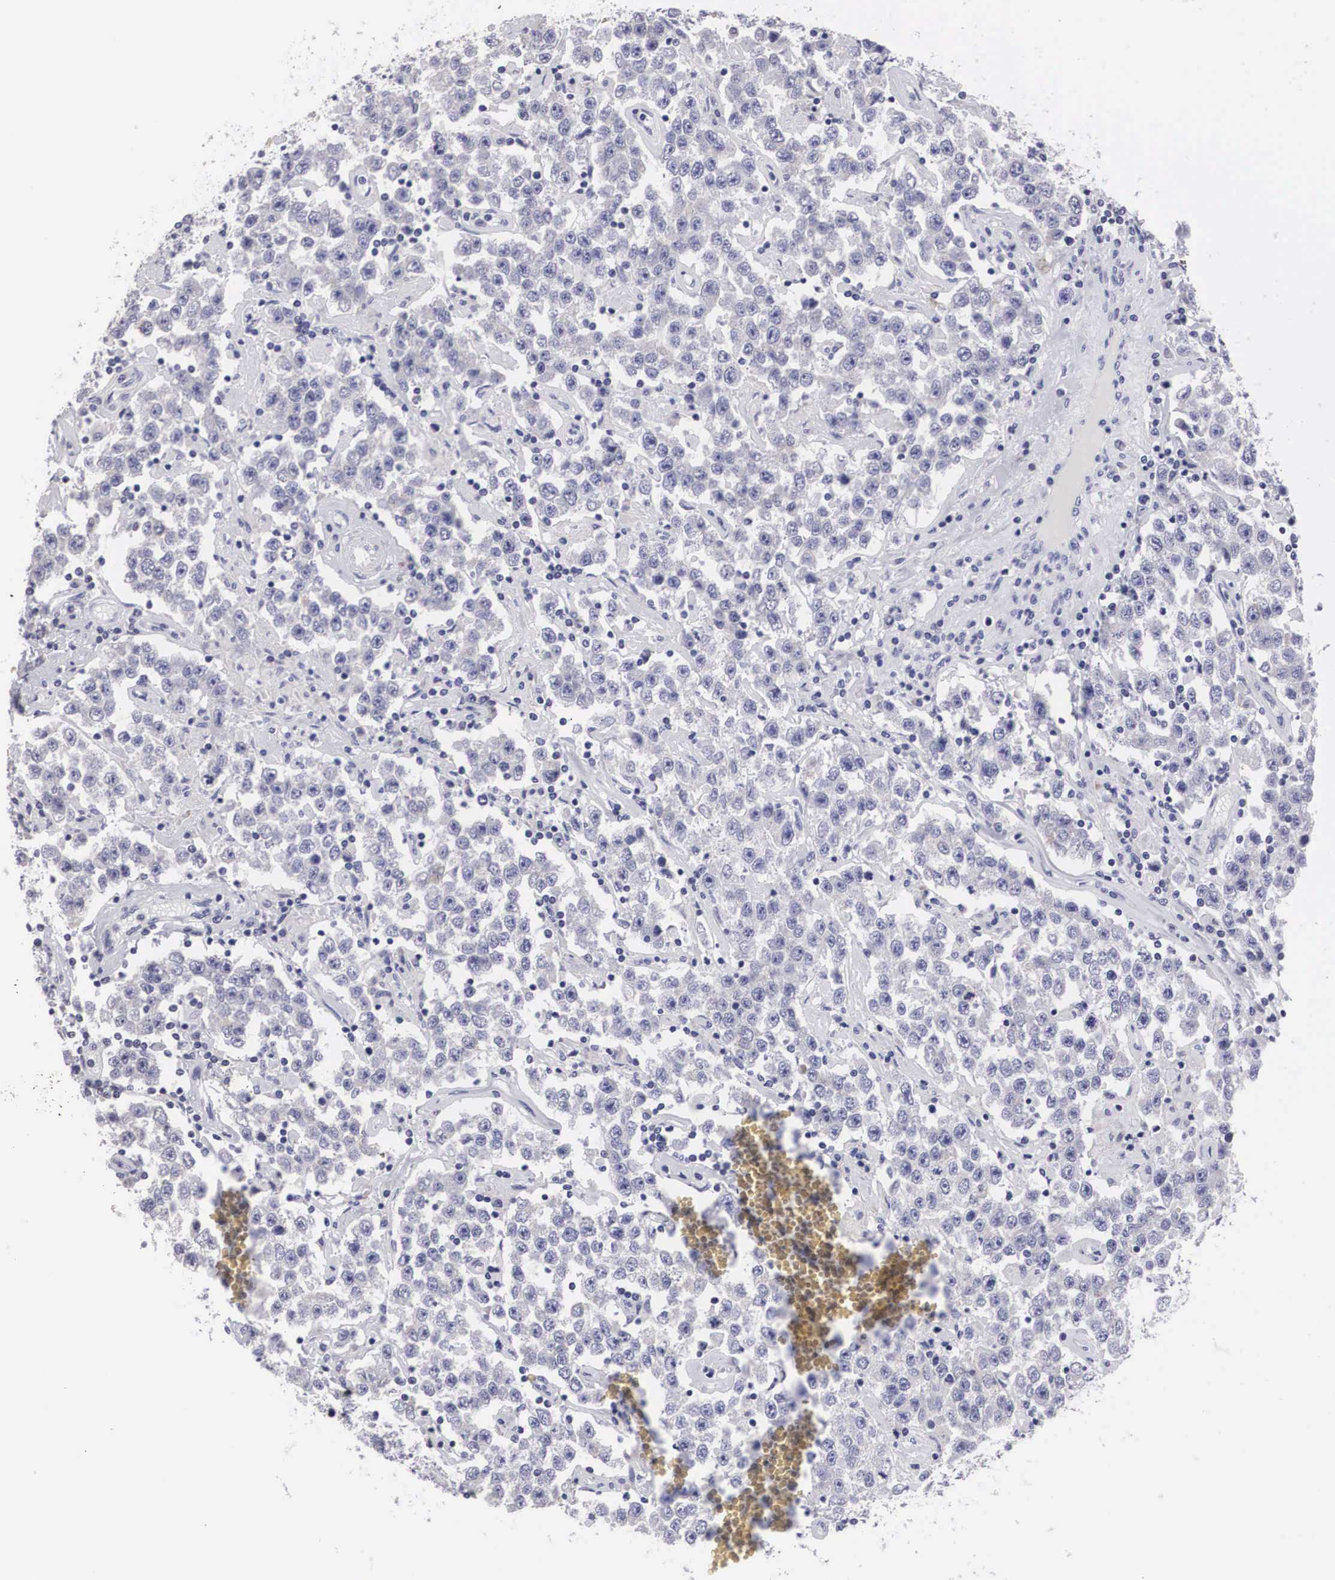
{"staining": {"intensity": "negative", "quantity": "none", "location": "none"}, "tissue": "testis cancer", "cell_type": "Tumor cells", "image_type": "cancer", "snomed": [{"axis": "morphology", "description": "Seminoma, NOS"}, {"axis": "topography", "description": "Testis"}], "caption": "Tumor cells are negative for protein expression in human testis cancer.", "gene": "ARMCX3", "patient": {"sex": "male", "age": 52}}